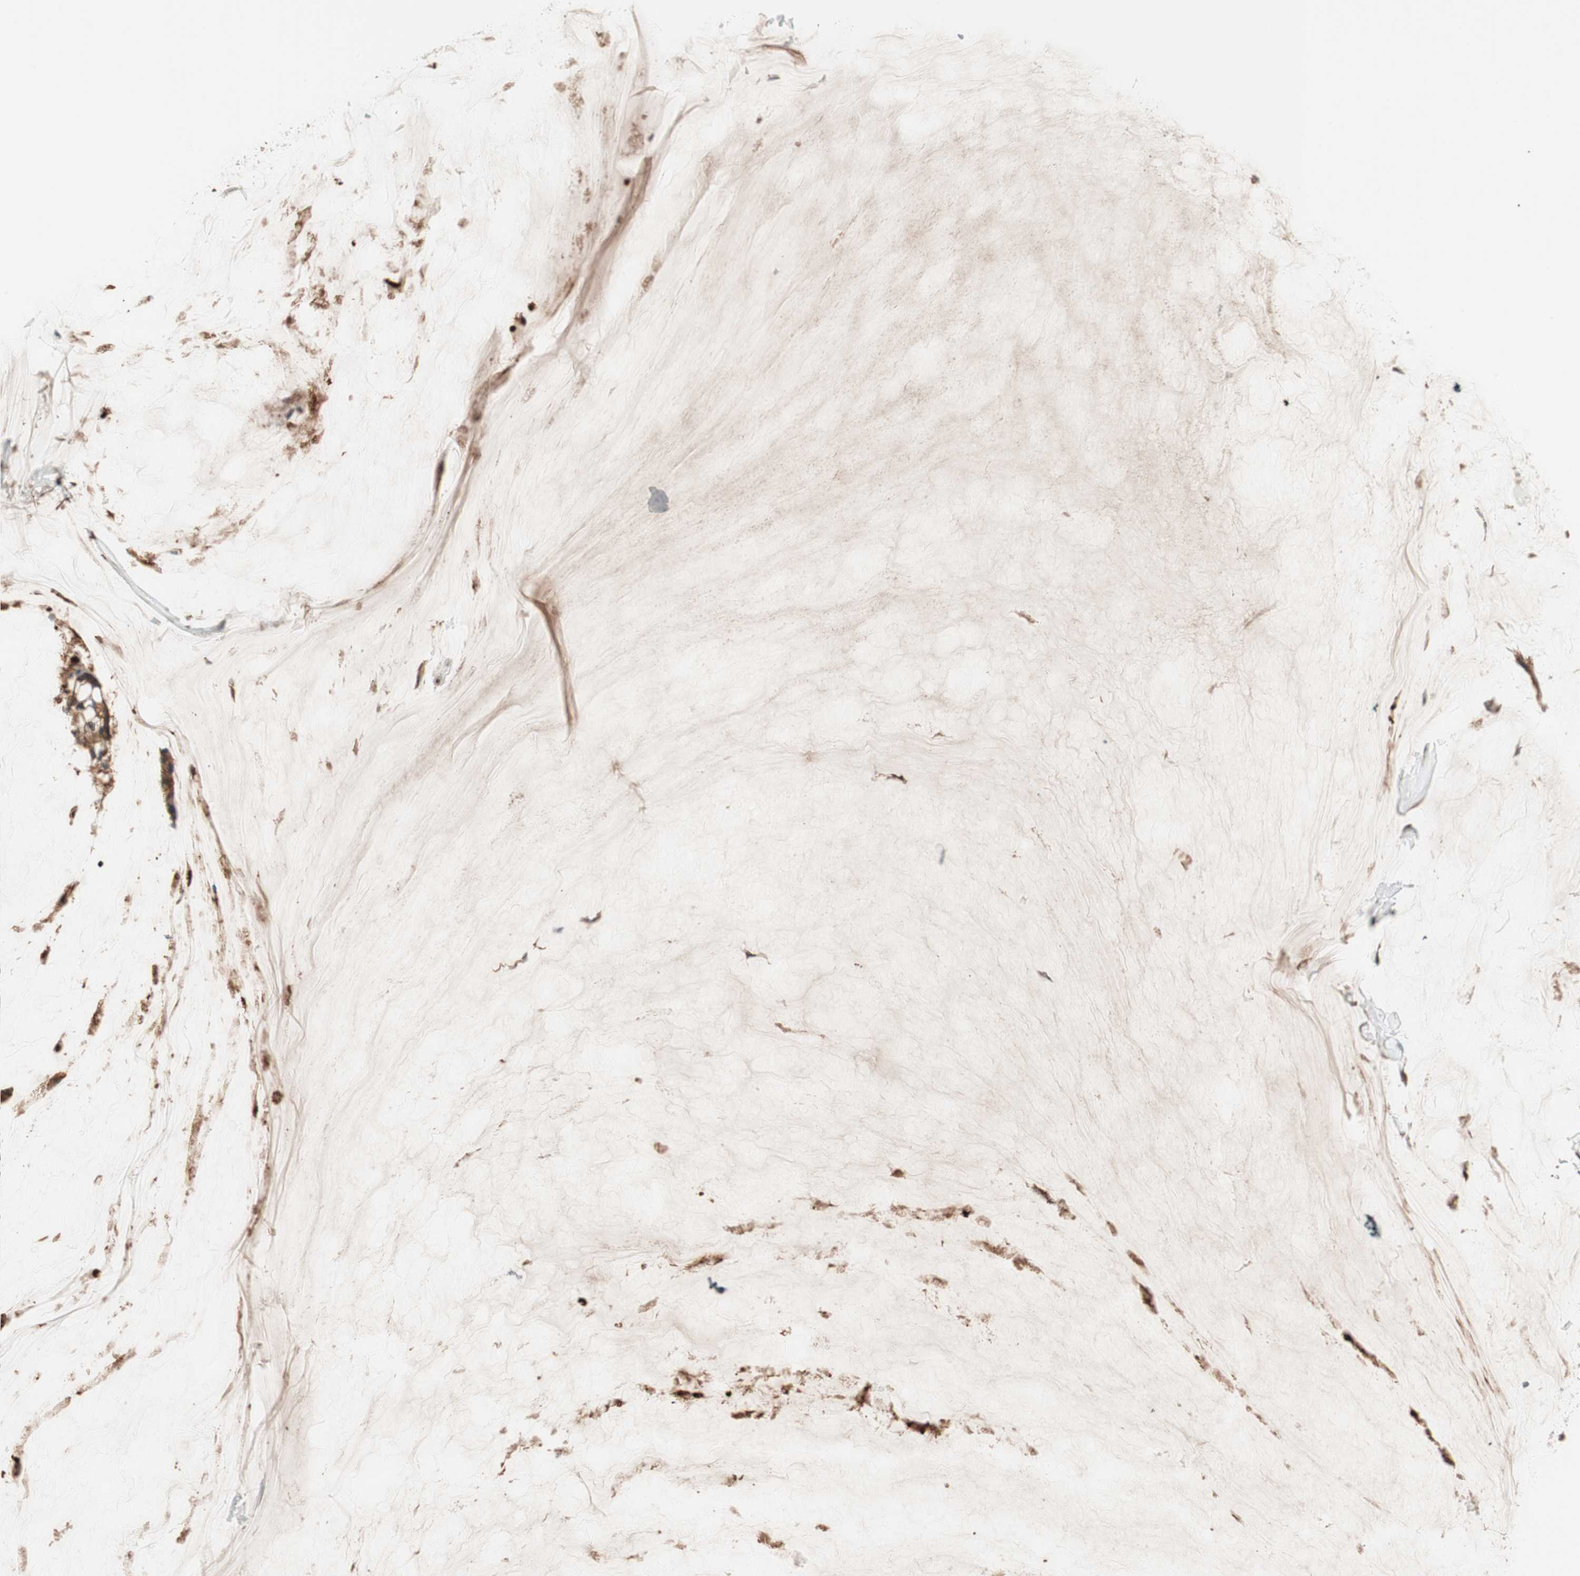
{"staining": {"intensity": "strong", "quantity": ">75%", "location": "cytoplasmic/membranous"}, "tissue": "ovarian cancer", "cell_type": "Tumor cells", "image_type": "cancer", "snomed": [{"axis": "morphology", "description": "Cystadenocarcinoma, mucinous, NOS"}, {"axis": "topography", "description": "Ovary"}], "caption": "DAB (3,3'-diaminobenzidine) immunohistochemical staining of ovarian cancer reveals strong cytoplasmic/membranous protein expression in about >75% of tumor cells.", "gene": "ABI1", "patient": {"sex": "female", "age": 39}}